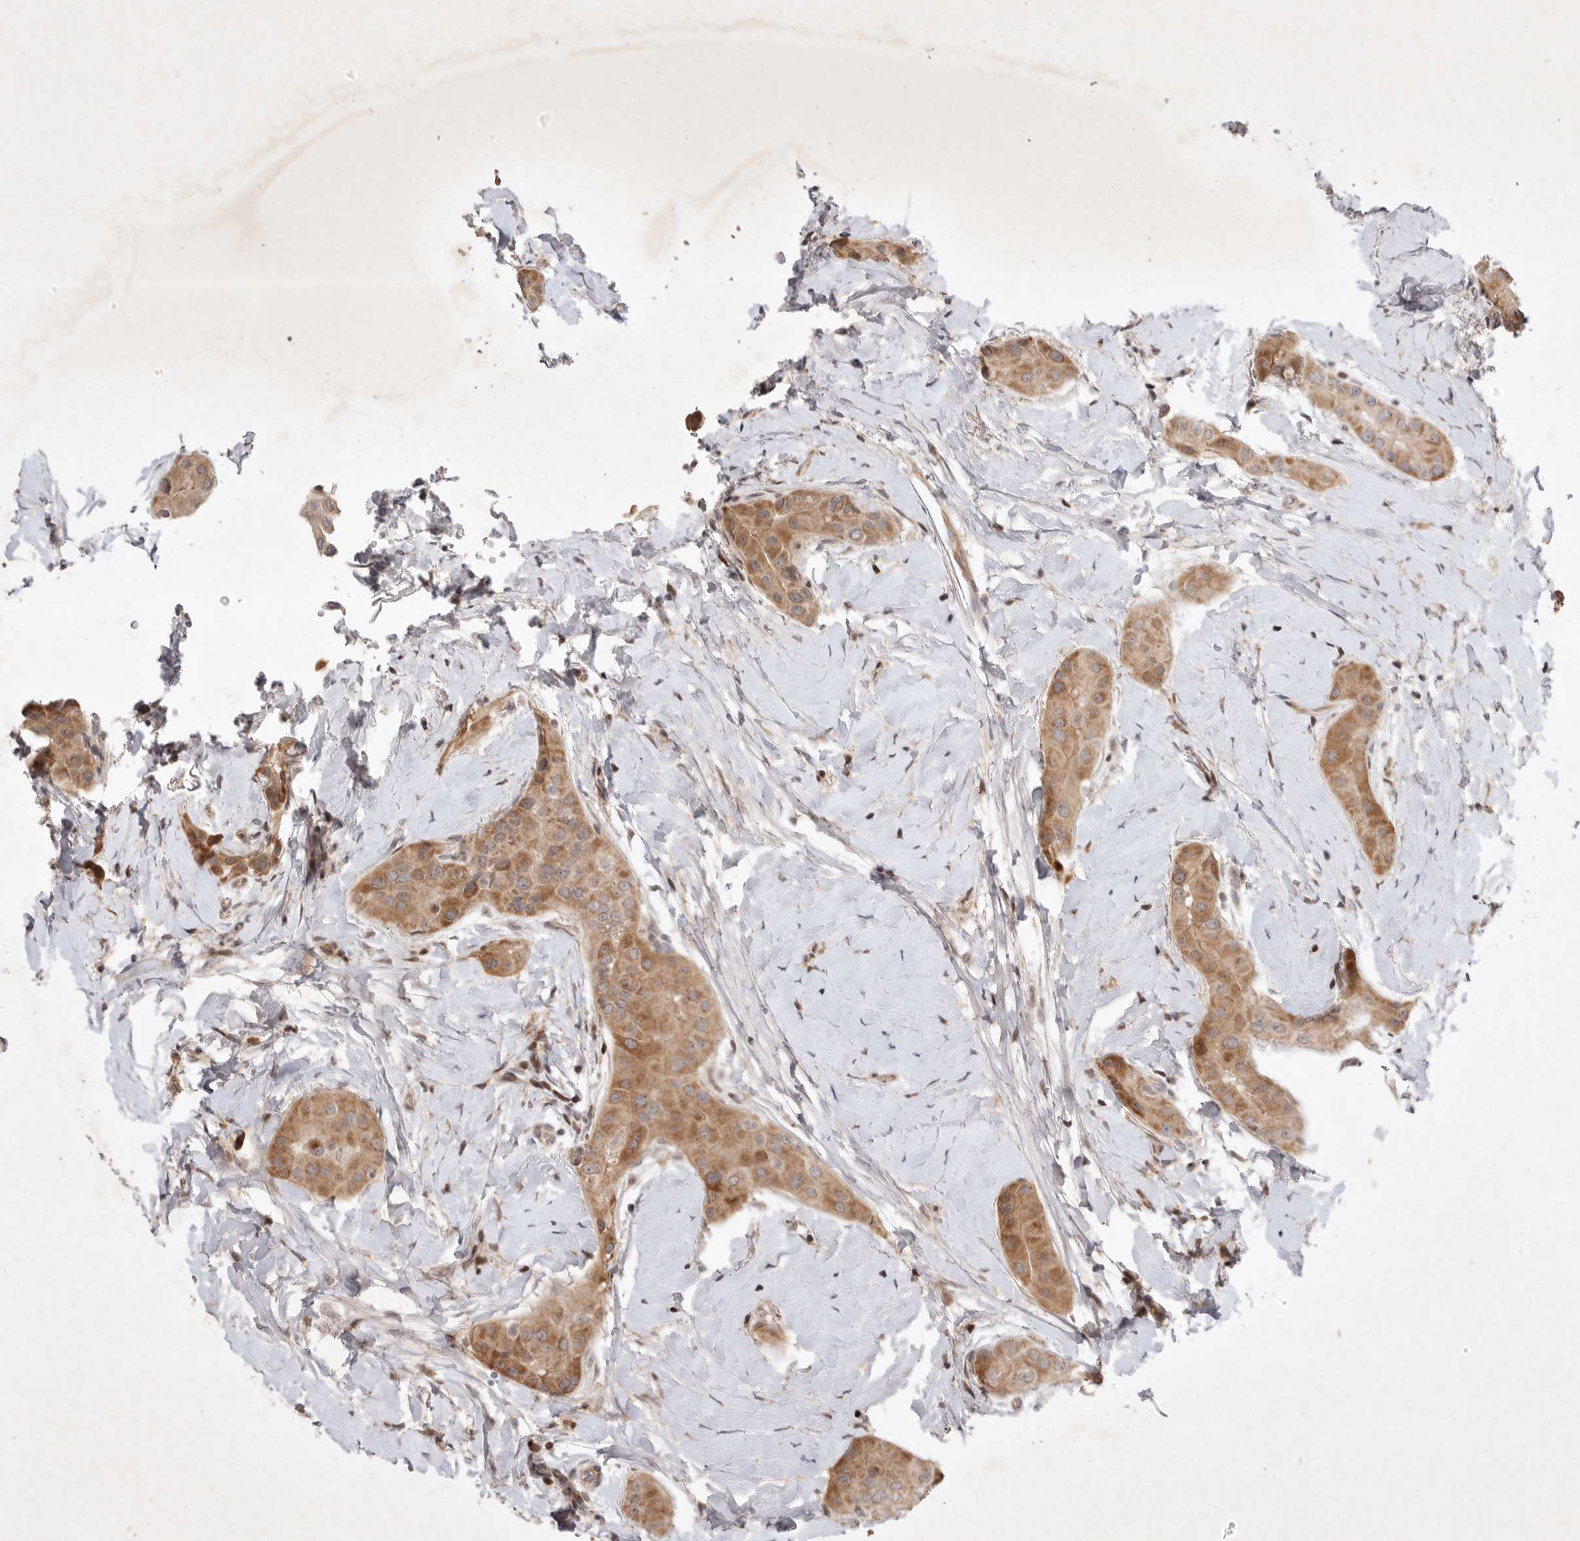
{"staining": {"intensity": "moderate", "quantity": ">75%", "location": "cytoplasmic/membranous"}, "tissue": "thyroid cancer", "cell_type": "Tumor cells", "image_type": "cancer", "snomed": [{"axis": "morphology", "description": "Papillary adenocarcinoma, NOS"}, {"axis": "topography", "description": "Thyroid gland"}], "caption": "Immunohistochemical staining of thyroid cancer (papillary adenocarcinoma) demonstrates medium levels of moderate cytoplasmic/membranous expression in about >75% of tumor cells.", "gene": "EIF2AK1", "patient": {"sex": "male", "age": 33}}